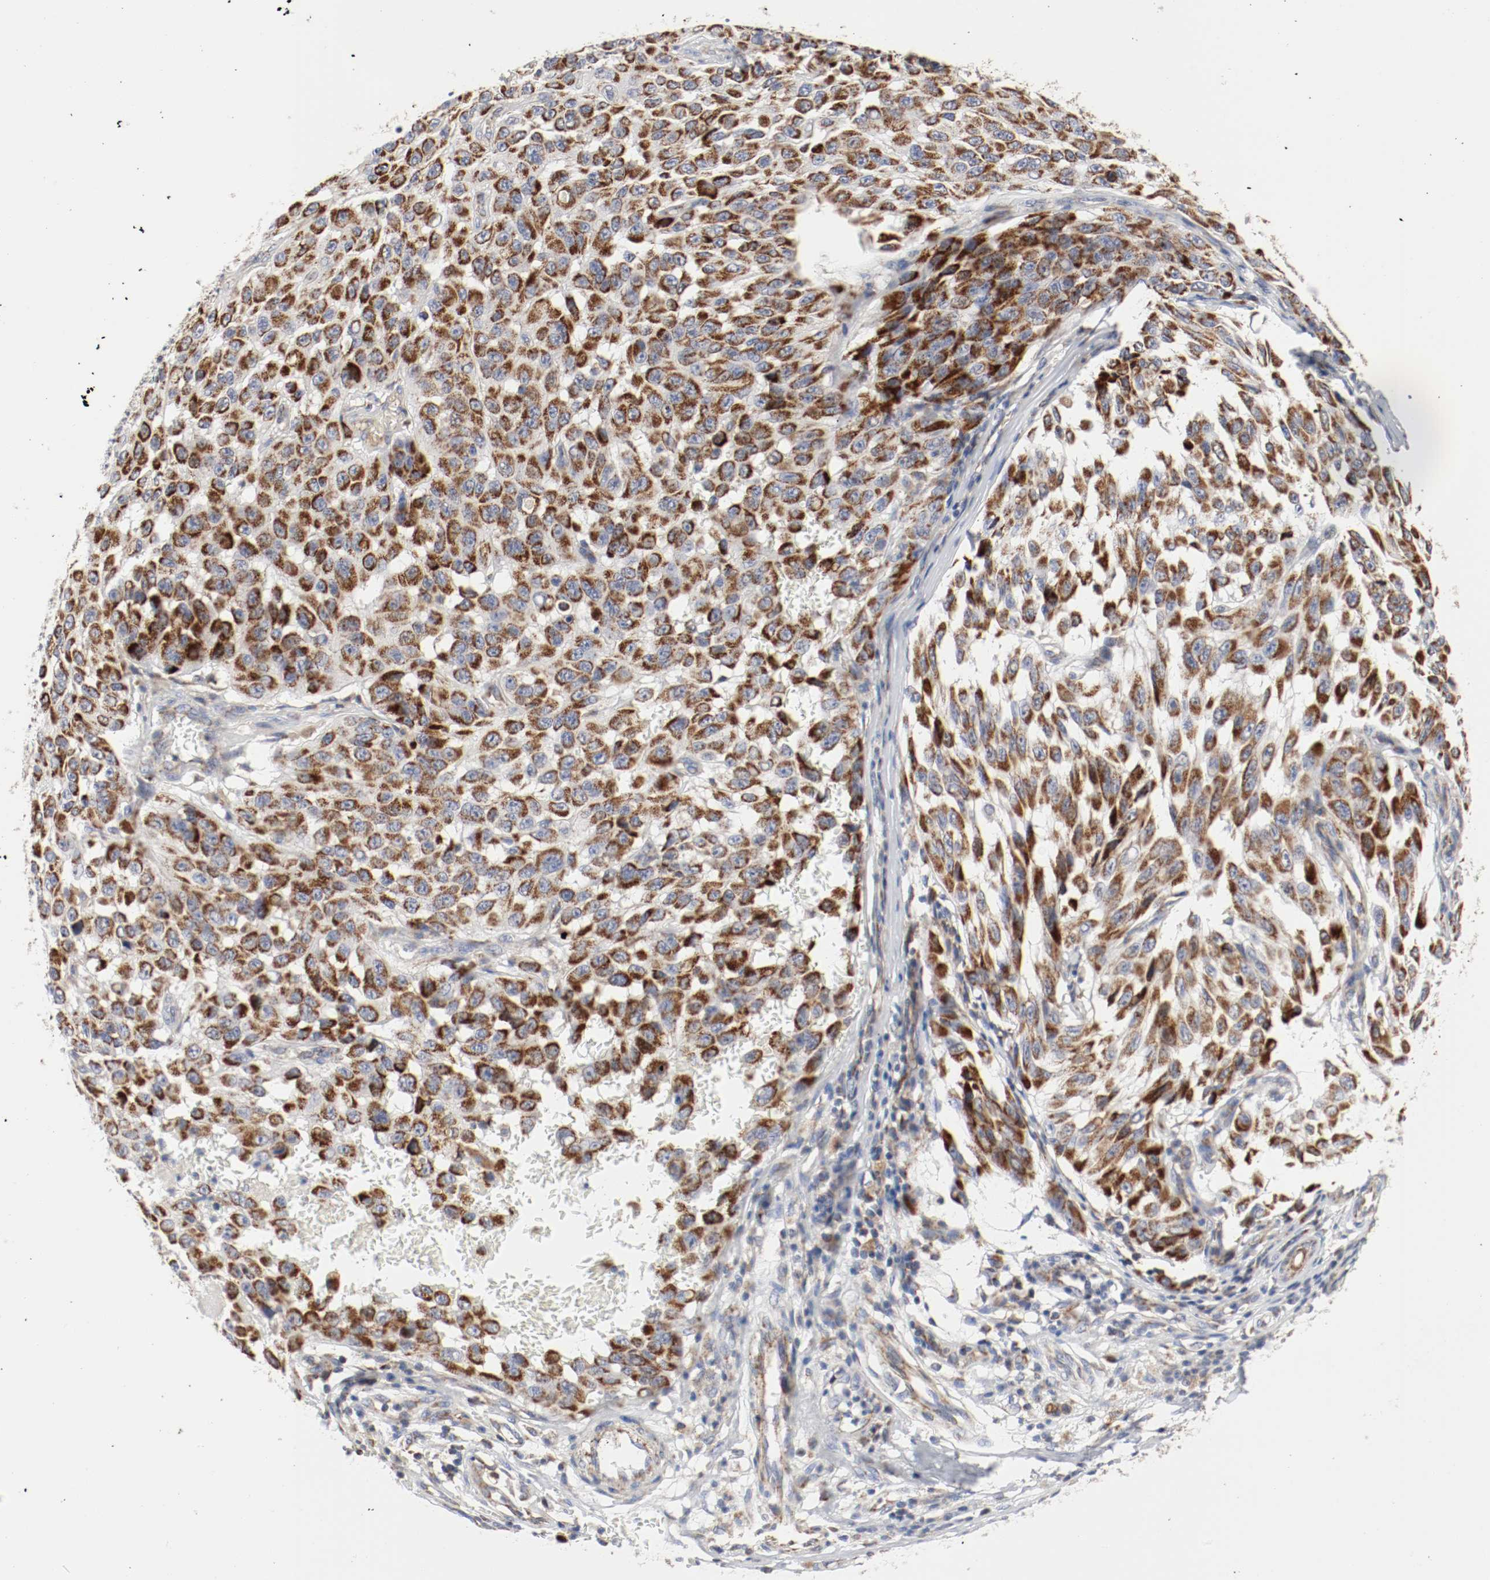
{"staining": {"intensity": "strong", "quantity": ">75%", "location": "cytoplasmic/membranous"}, "tissue": "melanoma", "cell_type": "Tumor cells", "image_type": "cancer", "snomed": [{"axis": "morphology", "description": "Malignant melanoma, NOS"}, {"axis": "topography", "description": "Skin"}], "caption": "A brown stain highlights strong cytoplasmic/membranous expression of a protein in malignant melanoma tumor cells.", "gene": "AFG3L2", "patient": {"sex": "male", "age": 30}}